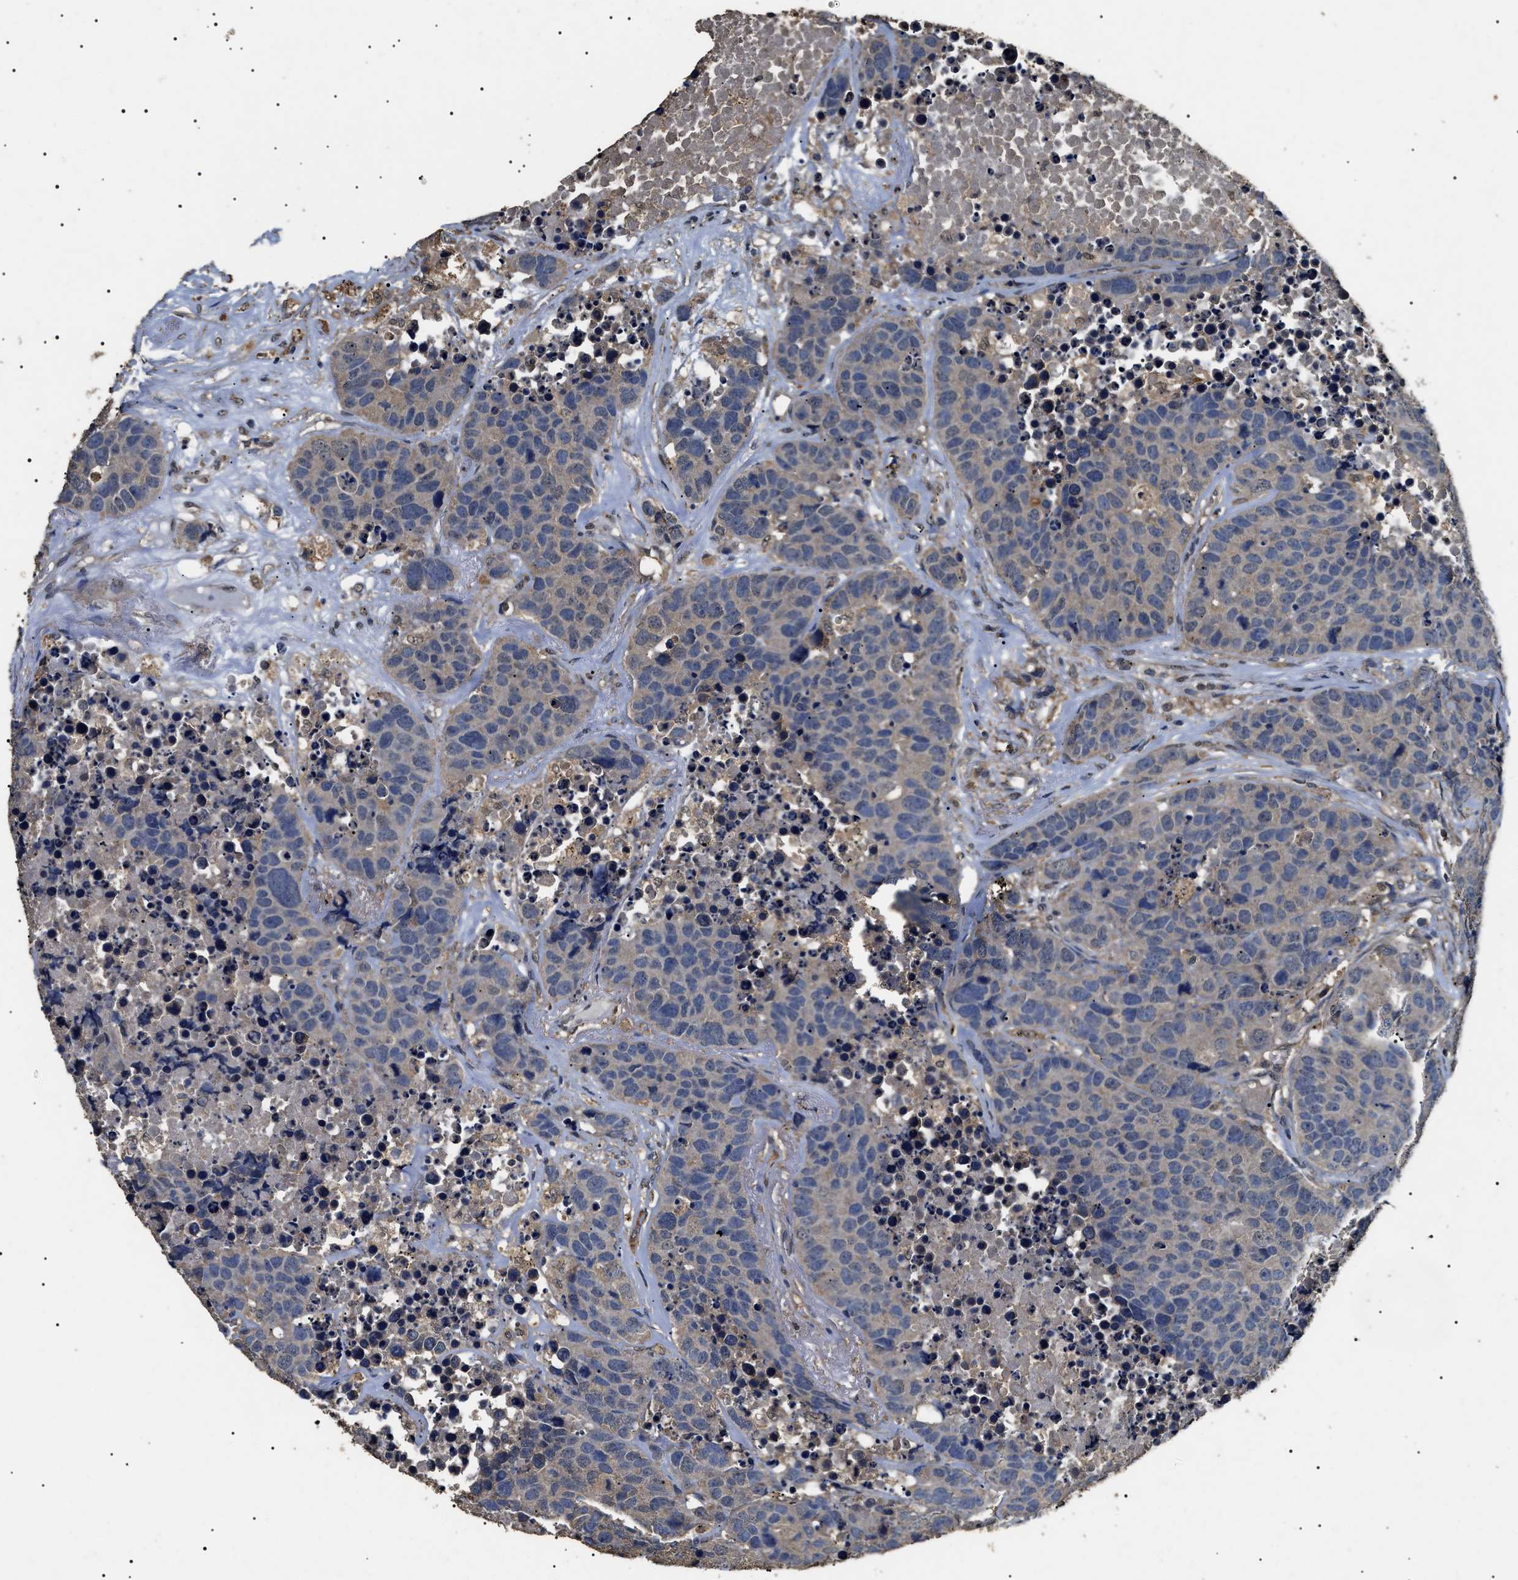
{"staining": {"intensity": "weak", "quantity": "<25%", "location": "cytoplasmic/membranous"}, "tissue": "carcinoid", "cell_type": "Tumor cells", "image_type": "cancer", "snomed": [{"axis": "morphology", "description": "Carcinoid, malignant, NOS"}, {"axis": "topography", "description": "Lung"}], "caption": "Immunohistochemistry (IHC) histopathology image of carcinoid stained for a protein (brown), which exhibits no positivity in tumor cells.", "gene": "PSMD8", "patient": {"sex": "male", "age": 60}}